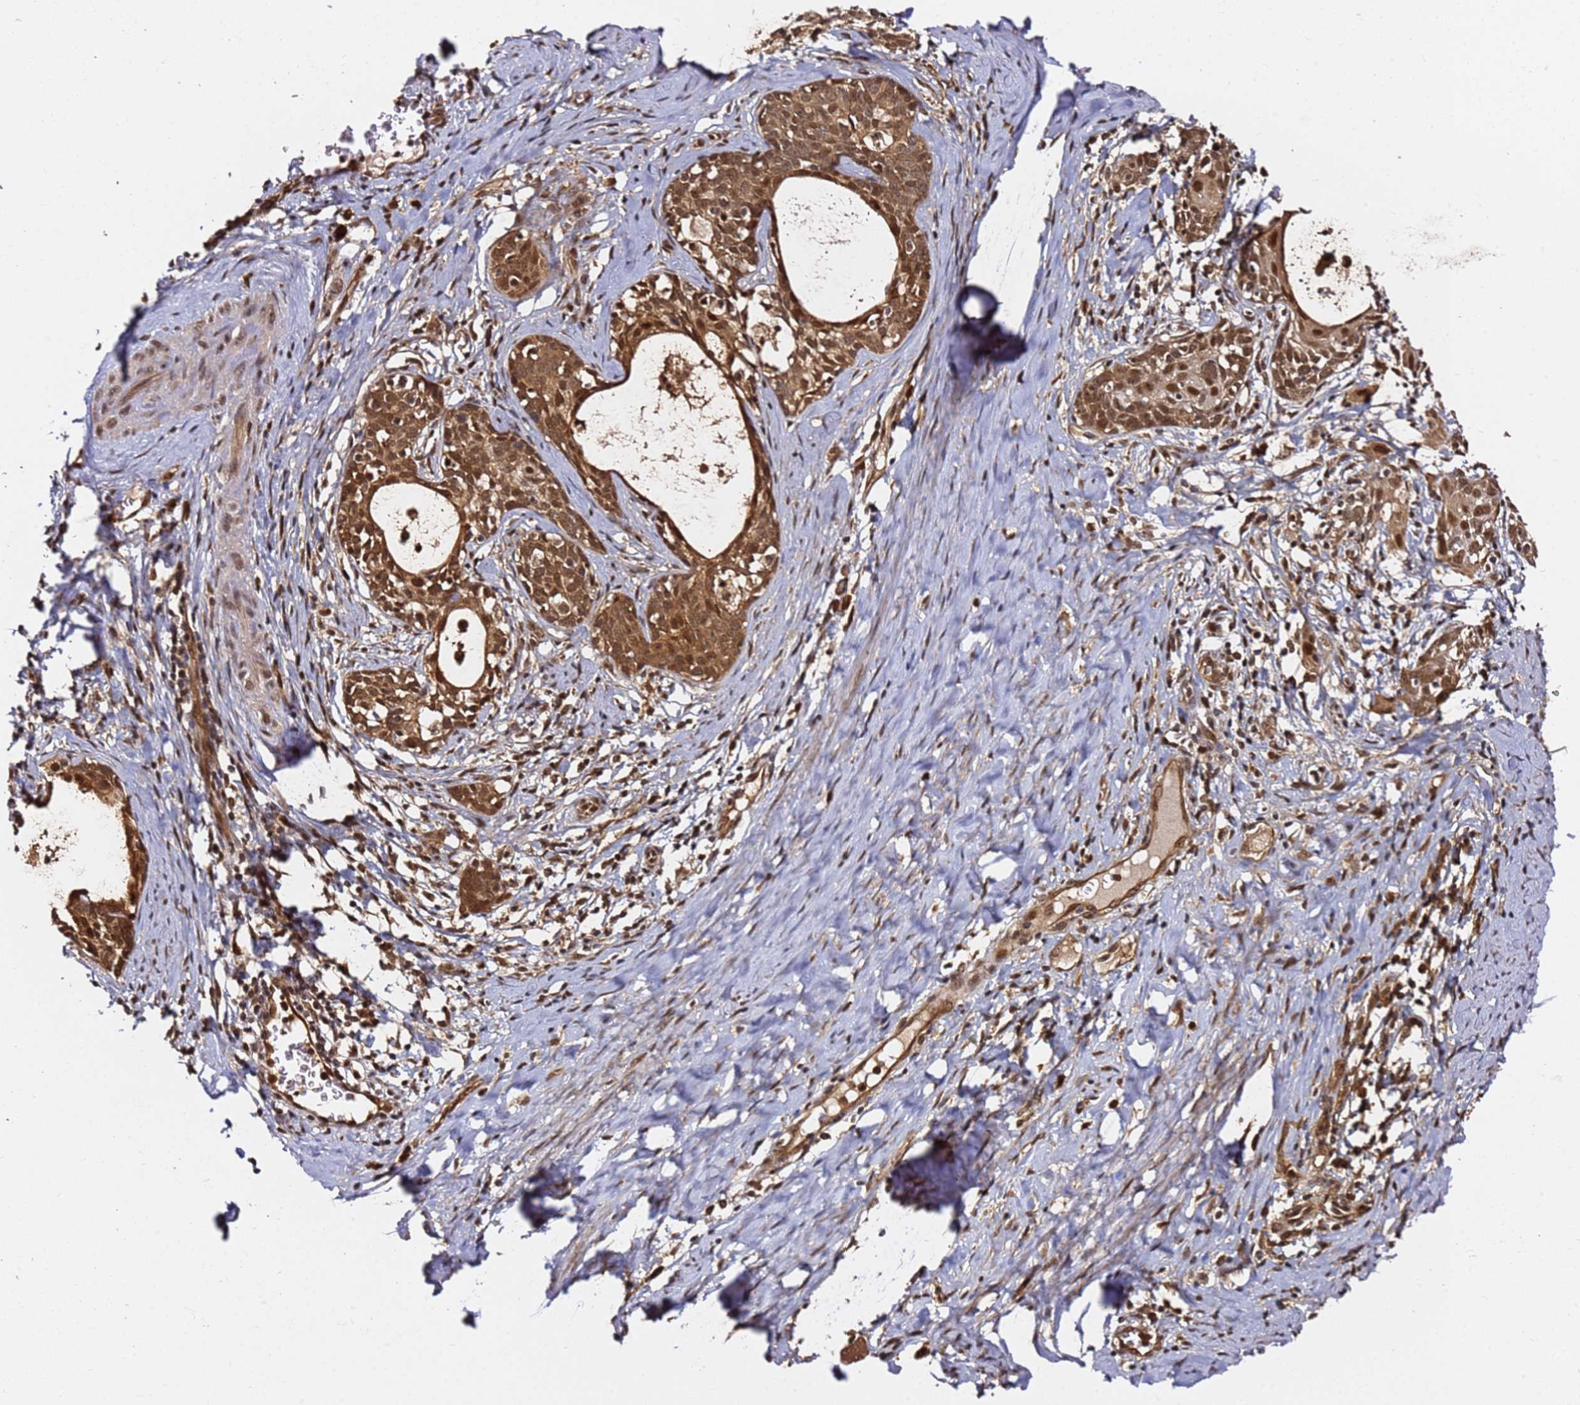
{"staining": {"intensity": "moderate", "quantity": ">75%", "location": "cytoplasmic/membranous,nuclear"}, "tissue": "cervical cancer", "cell_type": "Tumor cells", "image_type": "cancer", "snomed": [{"axis": "morphology", "description": "Squamous cell carcinoma, NOS"}, {"axis": "topography", "description": "Cervix"}], "caption": "IHC image of neoplastic tissue: human cervical cancer stained using immunohistochemistry (IHC) reveals medium levels of moderate protein expression localized specifically in the cytoplasmic/membranous and nuclear of tumor cells, appearing as a cytoplasmic/membranous and nuclear brown color.", "gene": "RGS18", "patient": {"sex": "female", "age": 52}}